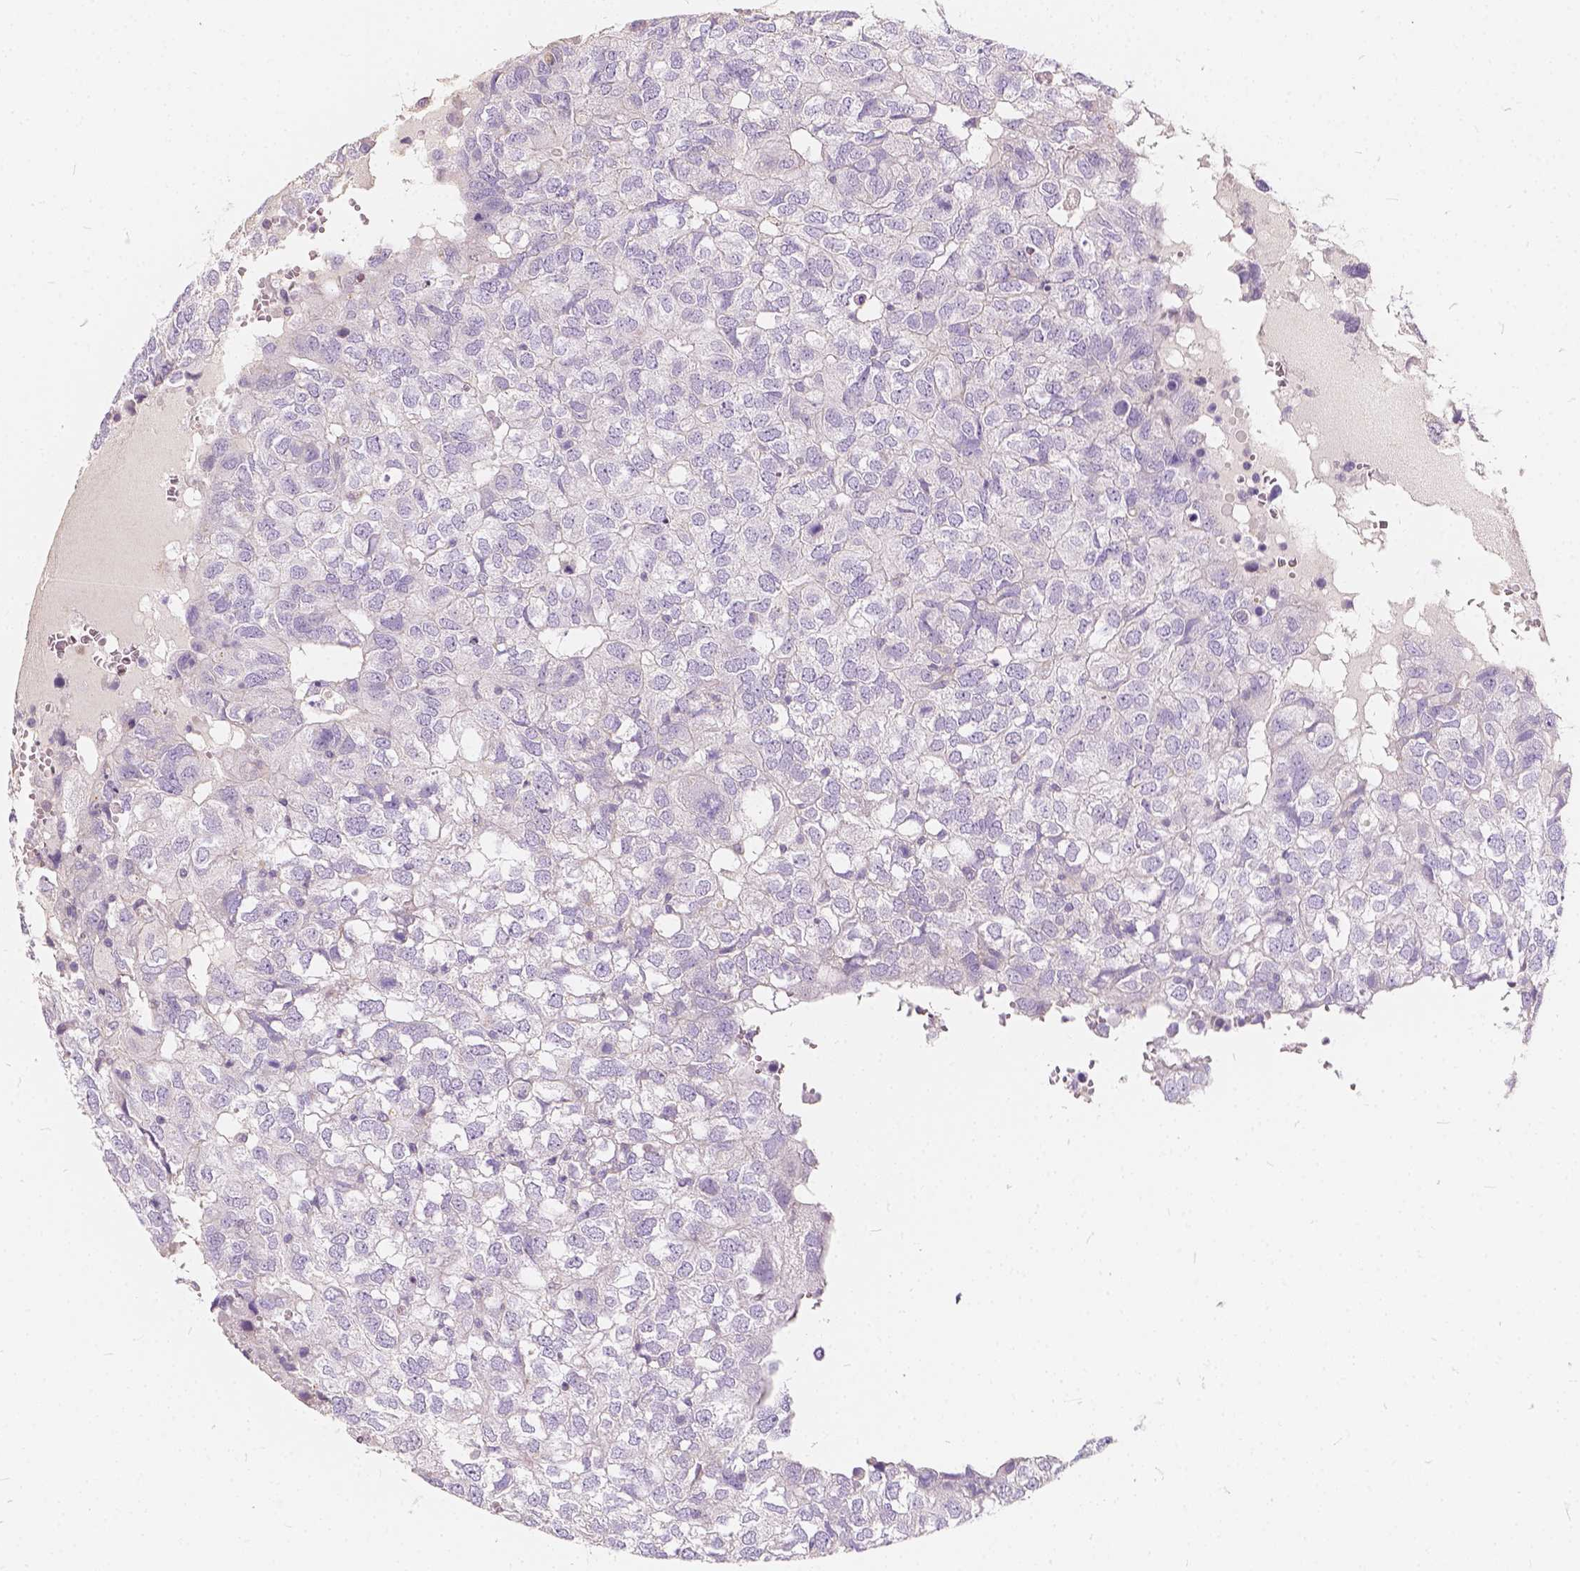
{"staining": {"intensity": "negative", "quantity": "none", "location": "none"}, "tissue": "breast cancer", "cell_type": "Tumor cells", "image_type": "cancer", "snomed": [{"axis": "morphology", "description": "Duct carcinoma"}, {"axis": "topography", "description": "Breast"}], "caption": "Immunohistochemistry (IHC) histopathology image of breast intraductal carcinoma stained for a protein (brown), which demonstrates no positivity in tumor cells. (Brightfield microscopy of DAB (3,3'-diaminobenzidine) immunohistochemistry at high magnification).", "gene": "KIAA0513", "patient": {"sex": "female", "age": 30}}